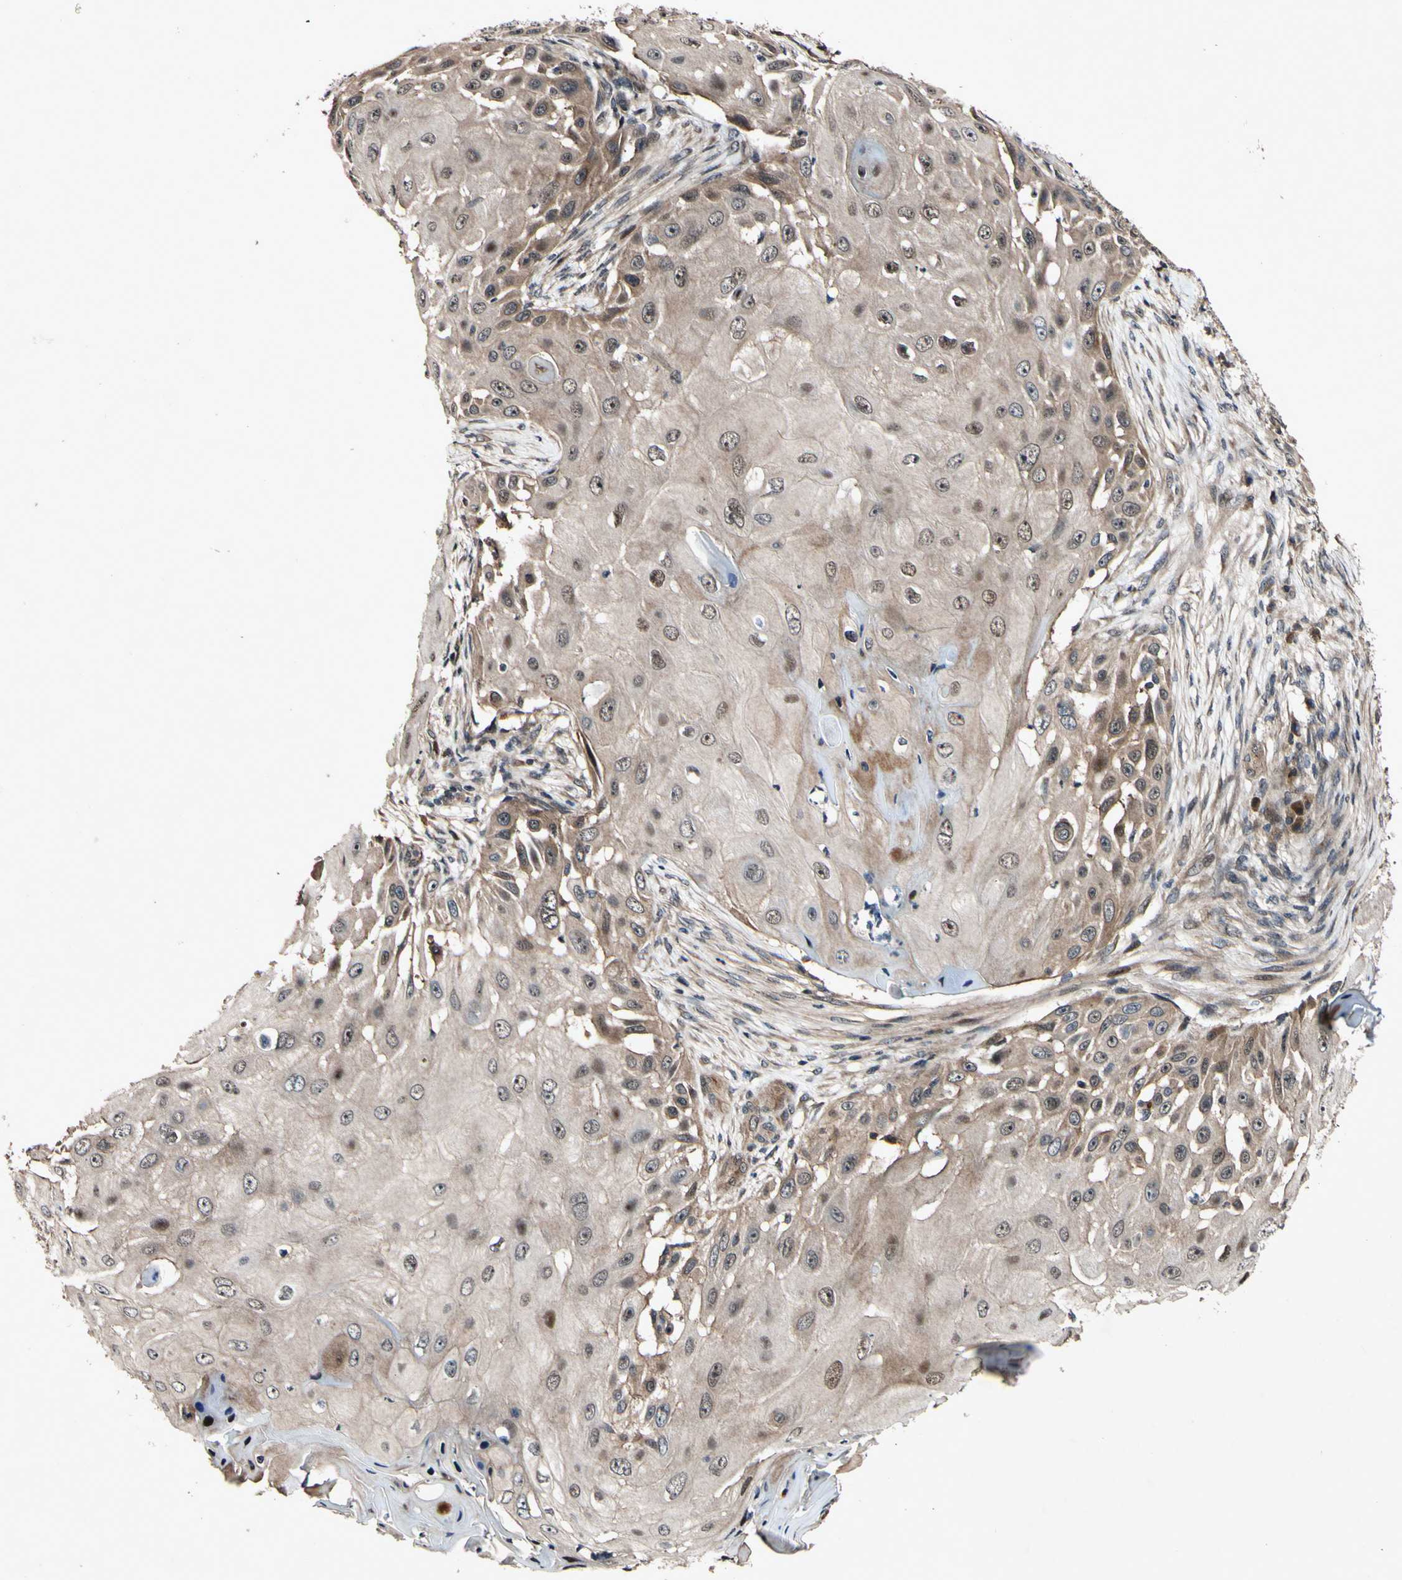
{"staining": {"intensity": "moderate", "quantity": ">75%", "location": "cytoplasmic/membranous,nuclear"}, "tissue": "skin cancer", "cell_type": "Tumor cells", "image_type": "cancer", "snomed": [{"axis": "morphology", "description": "Squamous cell carcinoma, NOS"}, {"axis": "topography", "description": "Skin"}], "caption": "DAB immunohistochemical staining of human squamous cell carcinoma (skin) displays moderate cytoplasmic/membranous and nuclear protein positivity in approximately >75% of tumor cells.", "gene": "CSNK1E", "patient": {"sex": "female", "age": 44}}